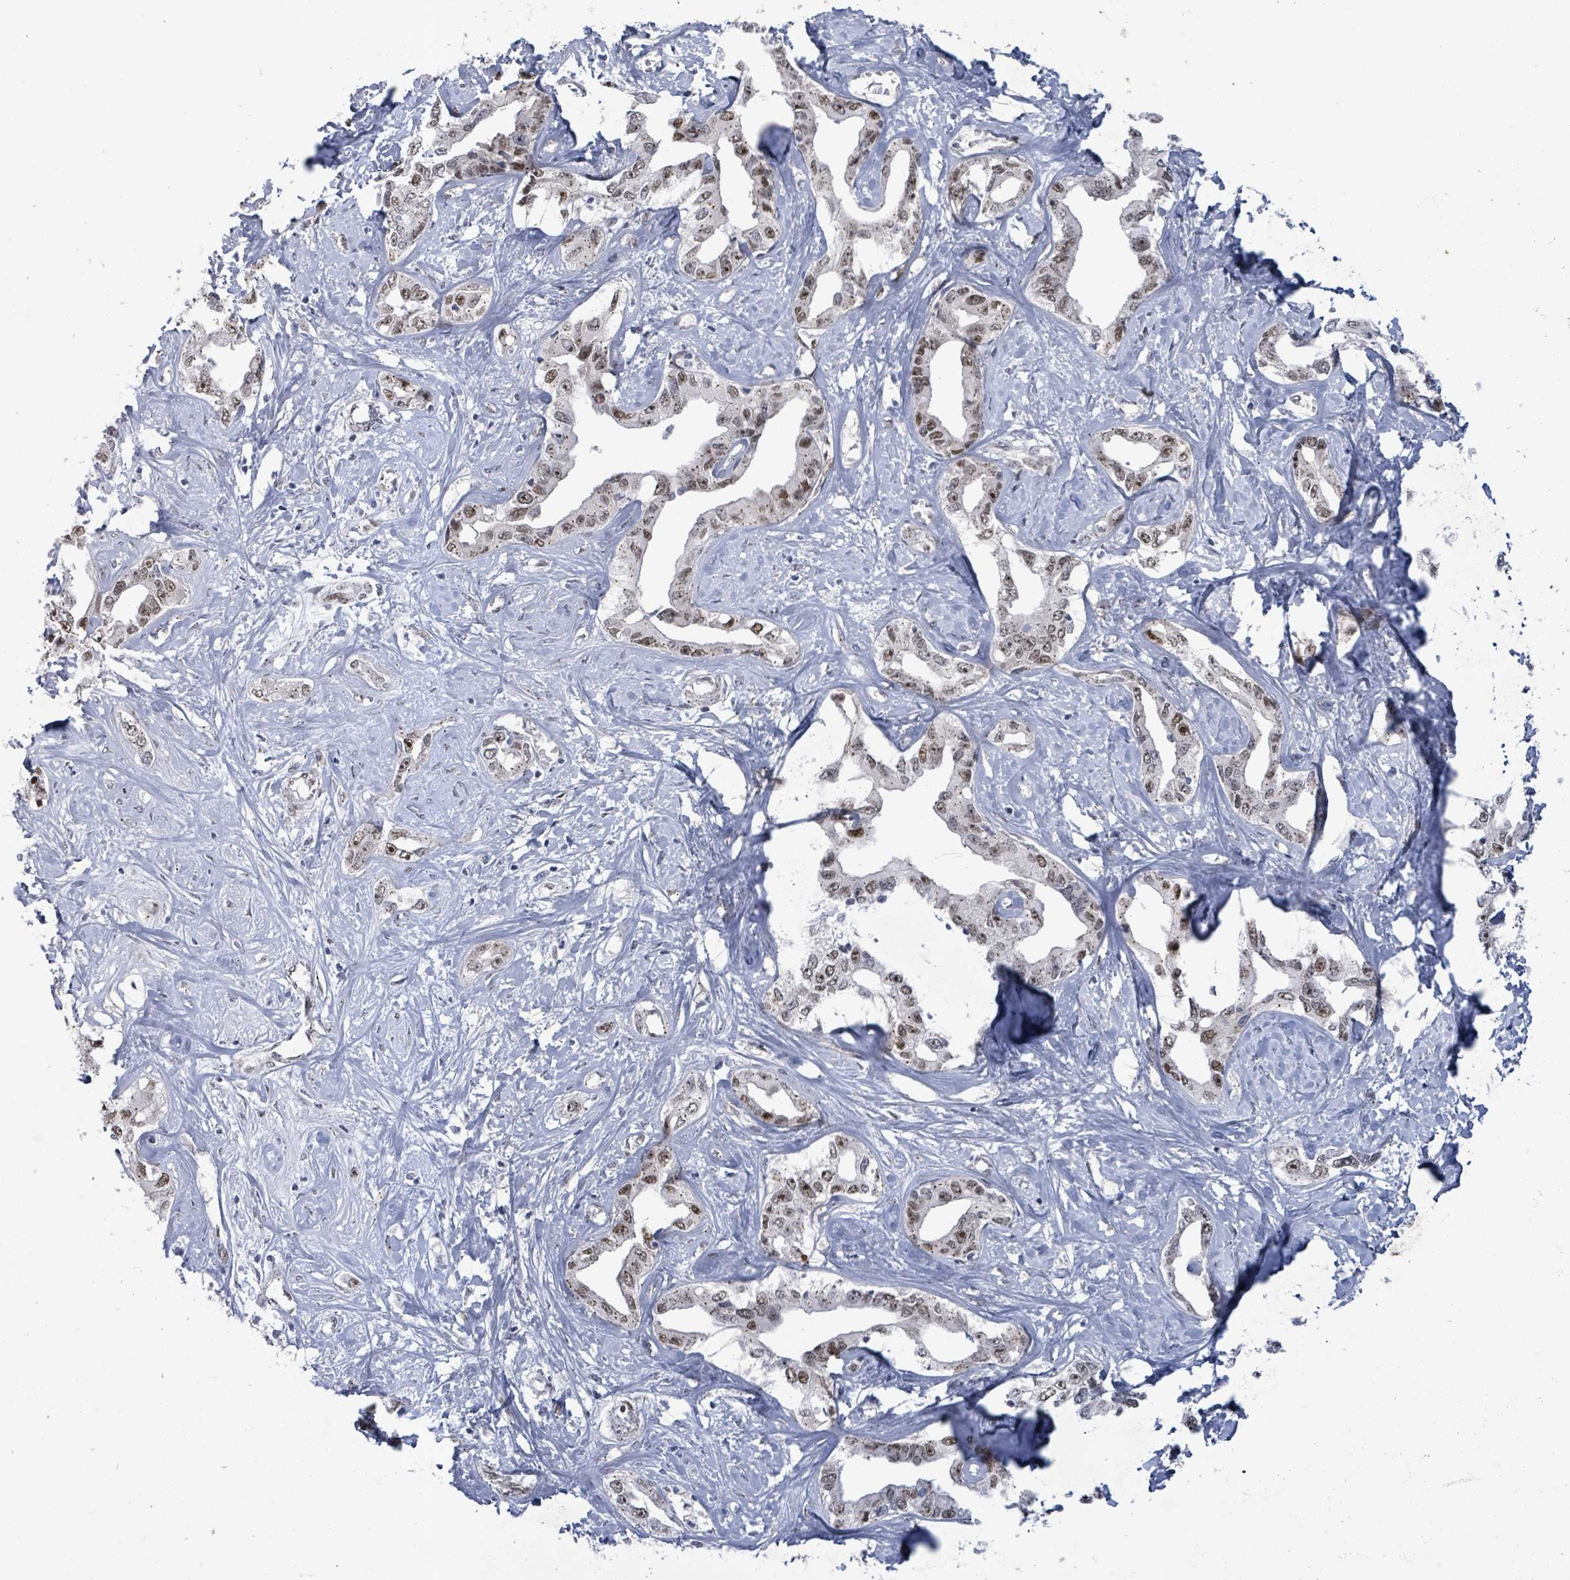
{"staining": {"intensity": "moderate", "quantity": ">75%", "location": "cytoplasmic/membranous,nuclear"}, "tissue": "liver cancer", "cell_type": "Tumor cells", "image_type": "cancer", "snomed": [{"axis": "morphology", "description": "Cholangiocarcinoma"}, {"axis": "topography", "description": "Liver"}], "caption": "Protein staining of liver cholangiocarcinoma tissue displays moderate cytoplasmic/membranous and nuclear positivity in approximately >75% of tumor cells.", "gene": "TUSC1", "patient": {"sex": "male", "age": 59}}